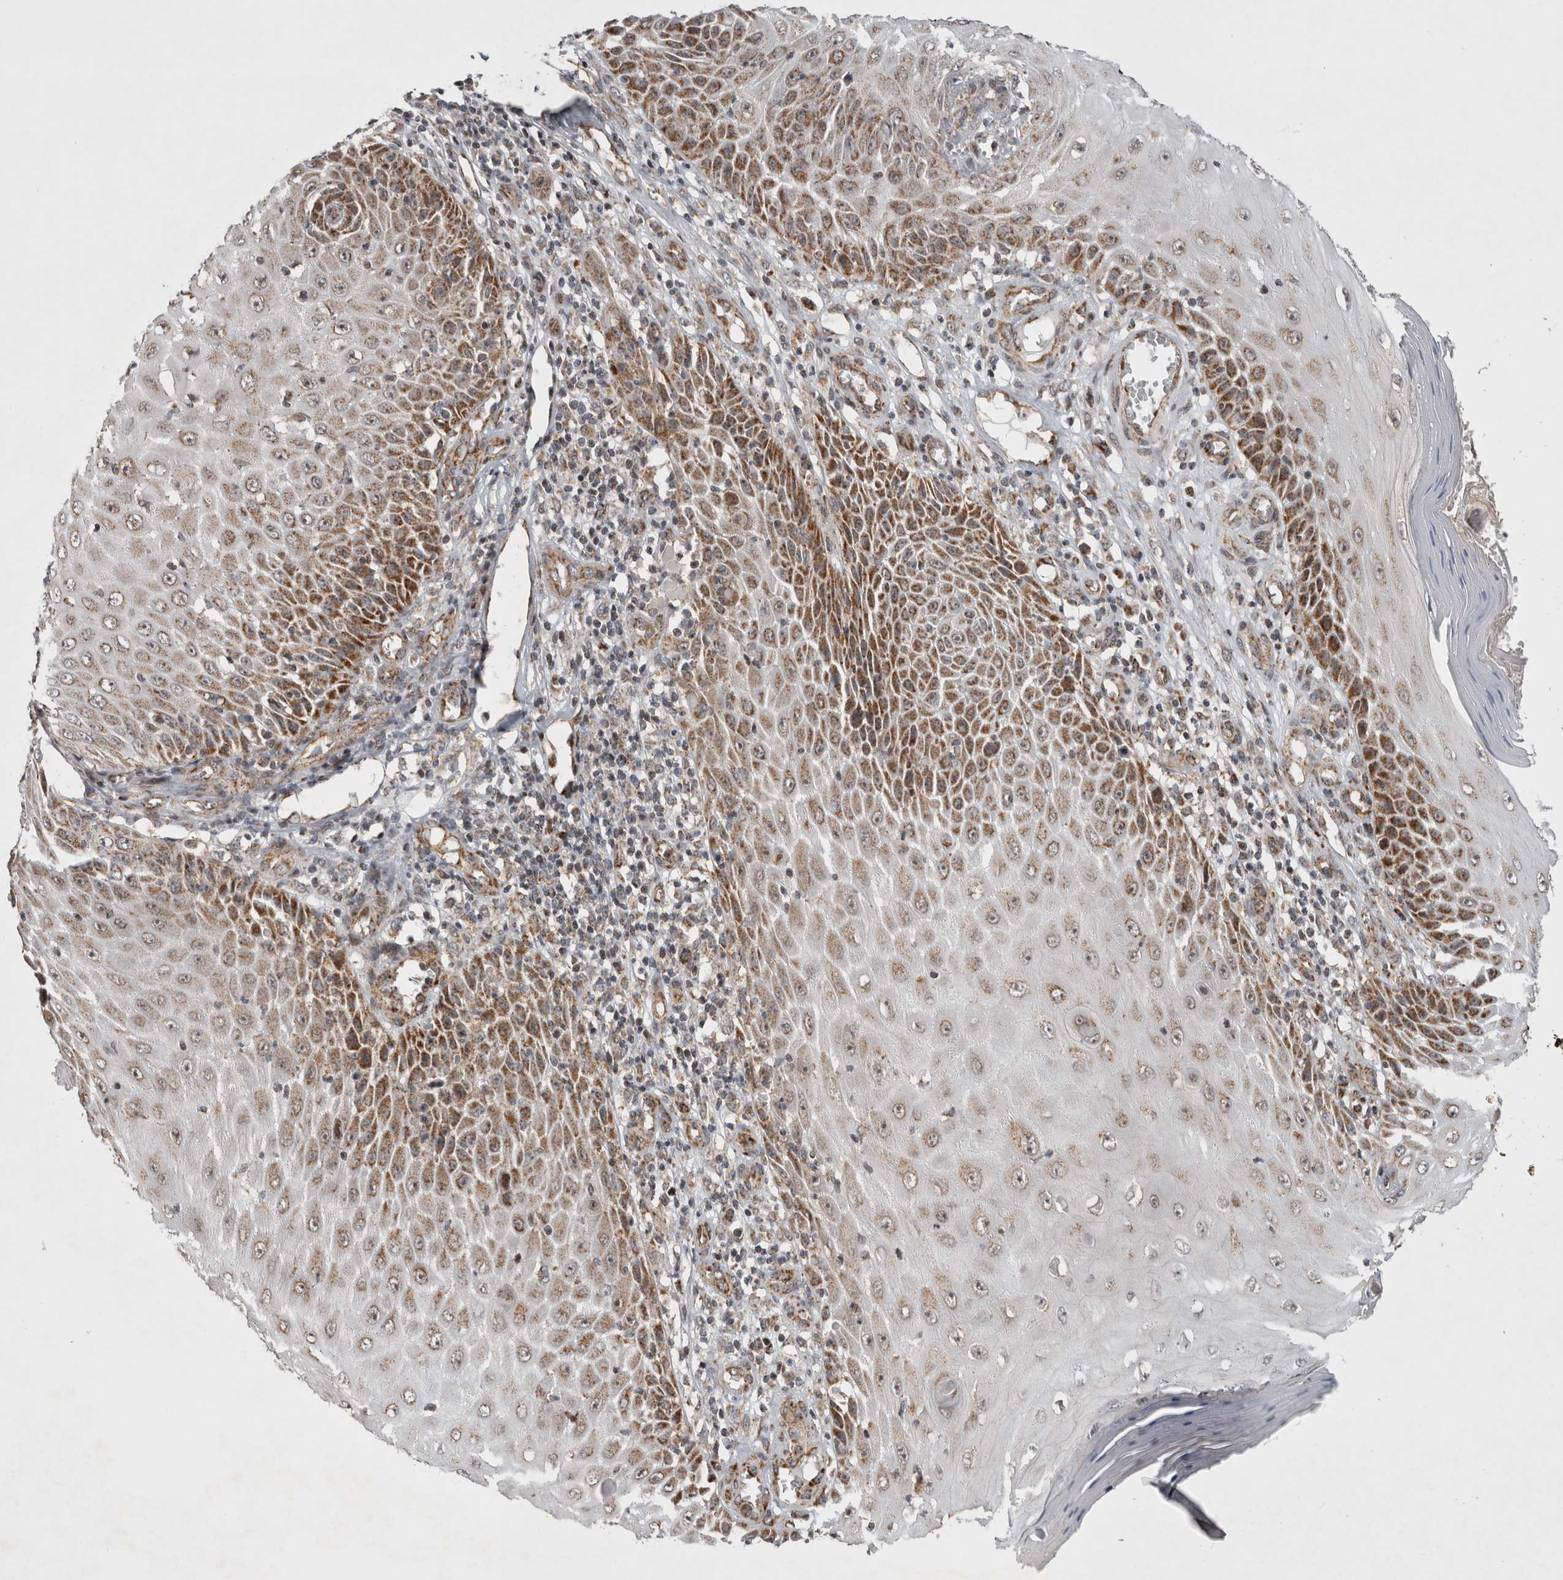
{"staining": {"intensity": "moderate", "quantity": ">75%", "location": "cytoplasmic/membranous"}, "tissue": "skin cancer", "cell_type": "Tumor cells", "image_type": "cancer", "snomed": [{"axis": "morphology", "description": "Squamous cell carcinoma, NOS"}, {"axis": "topography", "description": "Skin"}], "caption": "Protein staining of skin cancer tissue displays moderate cytoplasmic/membranous positivity in about >75% of tumor cells.", "gene": "MRPL37", "patient": {"sex": "female", "age": 73}}